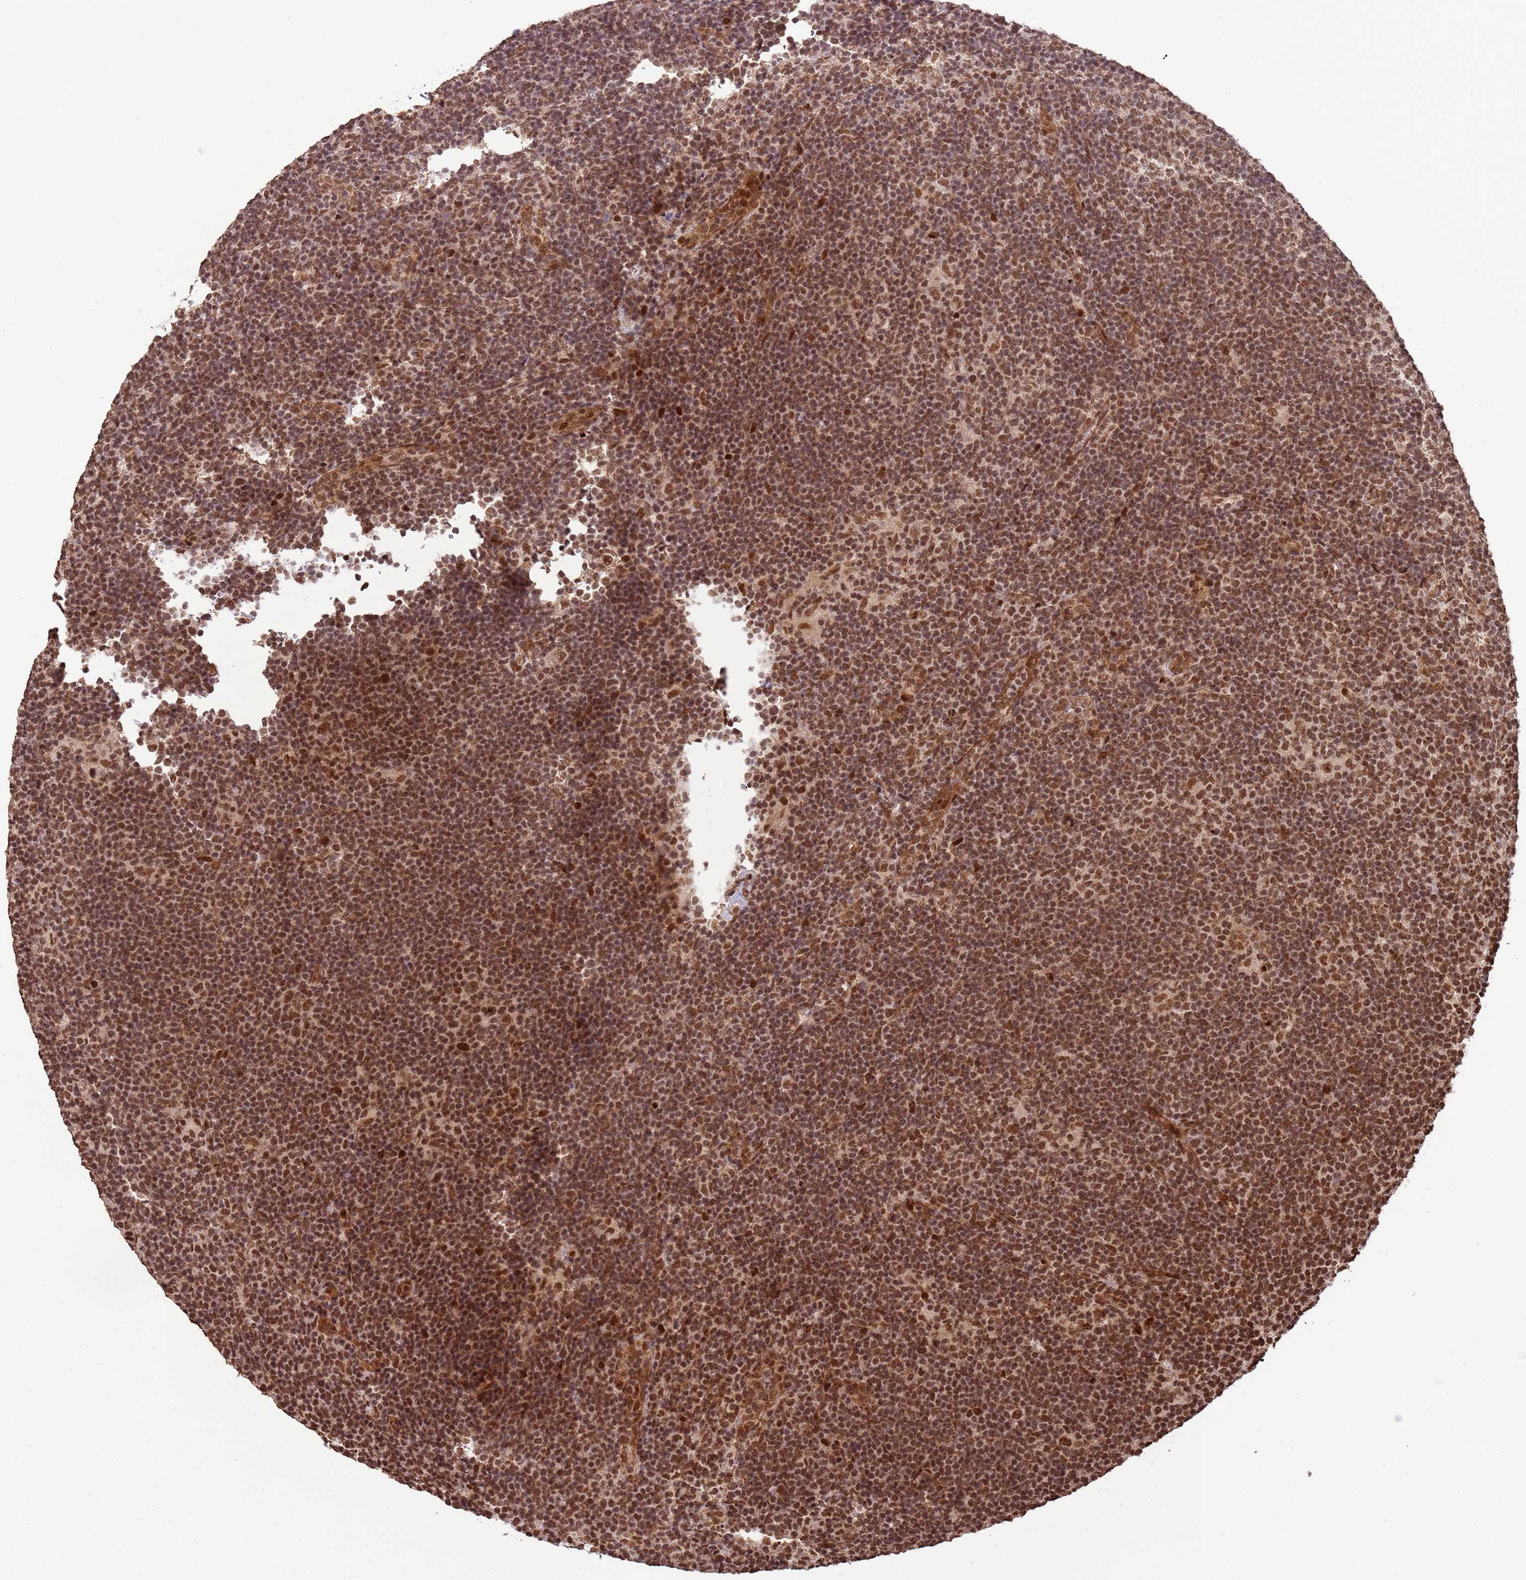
{"staining": {"intensity": "moderate", "quantity": ">75%", "location": "nuclear"}, "tissue": "lymphoma", "cell_type": "Tumor cells", "image_type": "cancer", "snomed": [{"axis": "morphology", "description": "Hodgkin's disease, NOS"}, {"axis": "topography", "description": "Lymph node"}], "caption": "Lymphoma stained for a protein demonstrates moderate nuclear positivity in tumor cells. Nuclei are stained in blue.", "gene": "ZBTB12", "patient": {"sex": "female", "age": 57}}